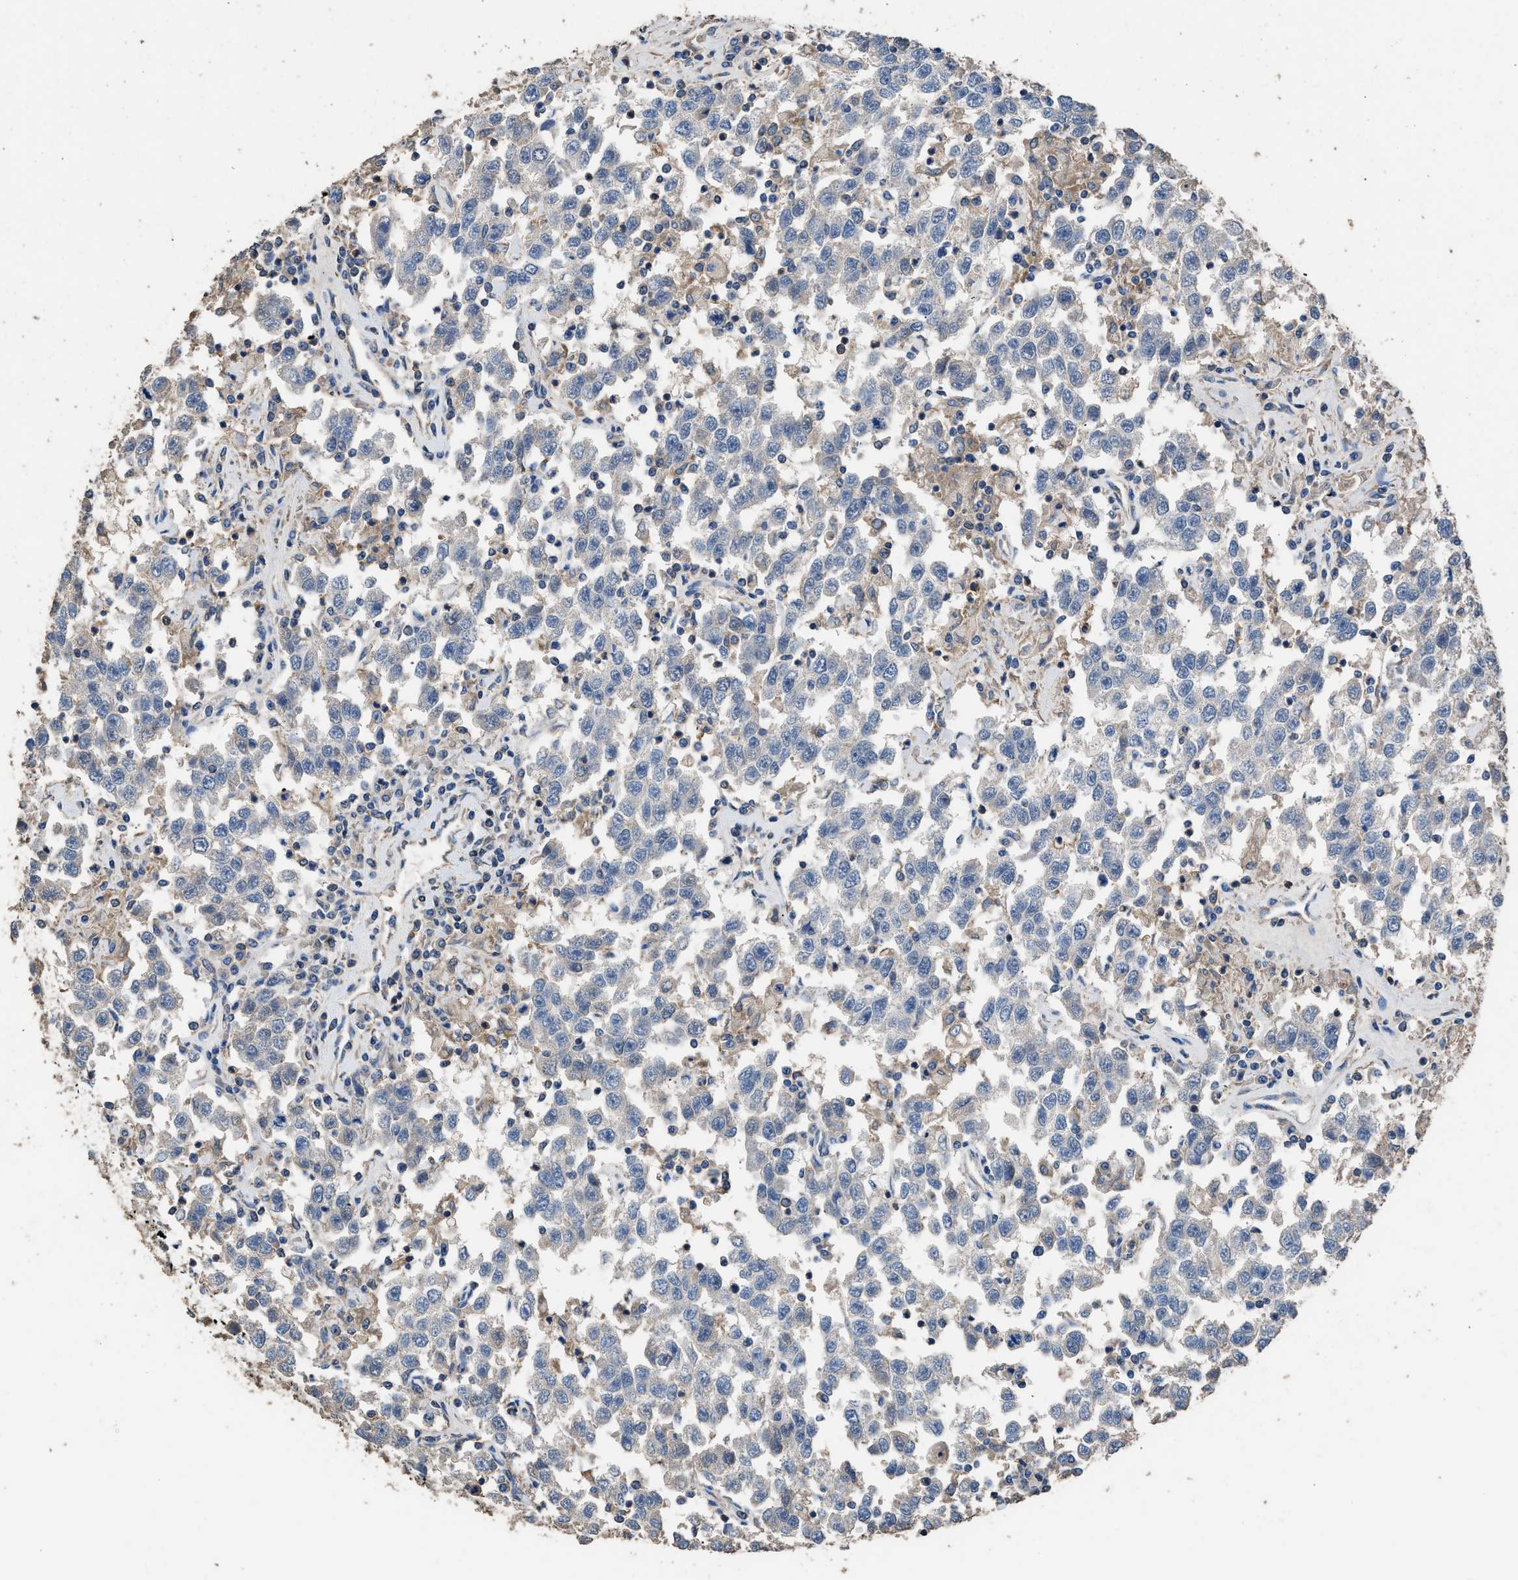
{"staining": {"intensity": "weak", "quantity": "<25%", "location": "cytoplasmic/membranous"}, "tissue": "testis cancer", "cell_type": "Tumor cells", "image_type": "cancer", "snomed": [{"axis": "morphology", "description": "Seminoma, NOS"}, {"axis": "topography", "description": "Testis"}], "caption": "Testis seminoma was stained to show a protein in brown. There is no significant expression in tumor cells.", "gene": "ITSN1", "patient": {"sex": "male", "age": 41}}